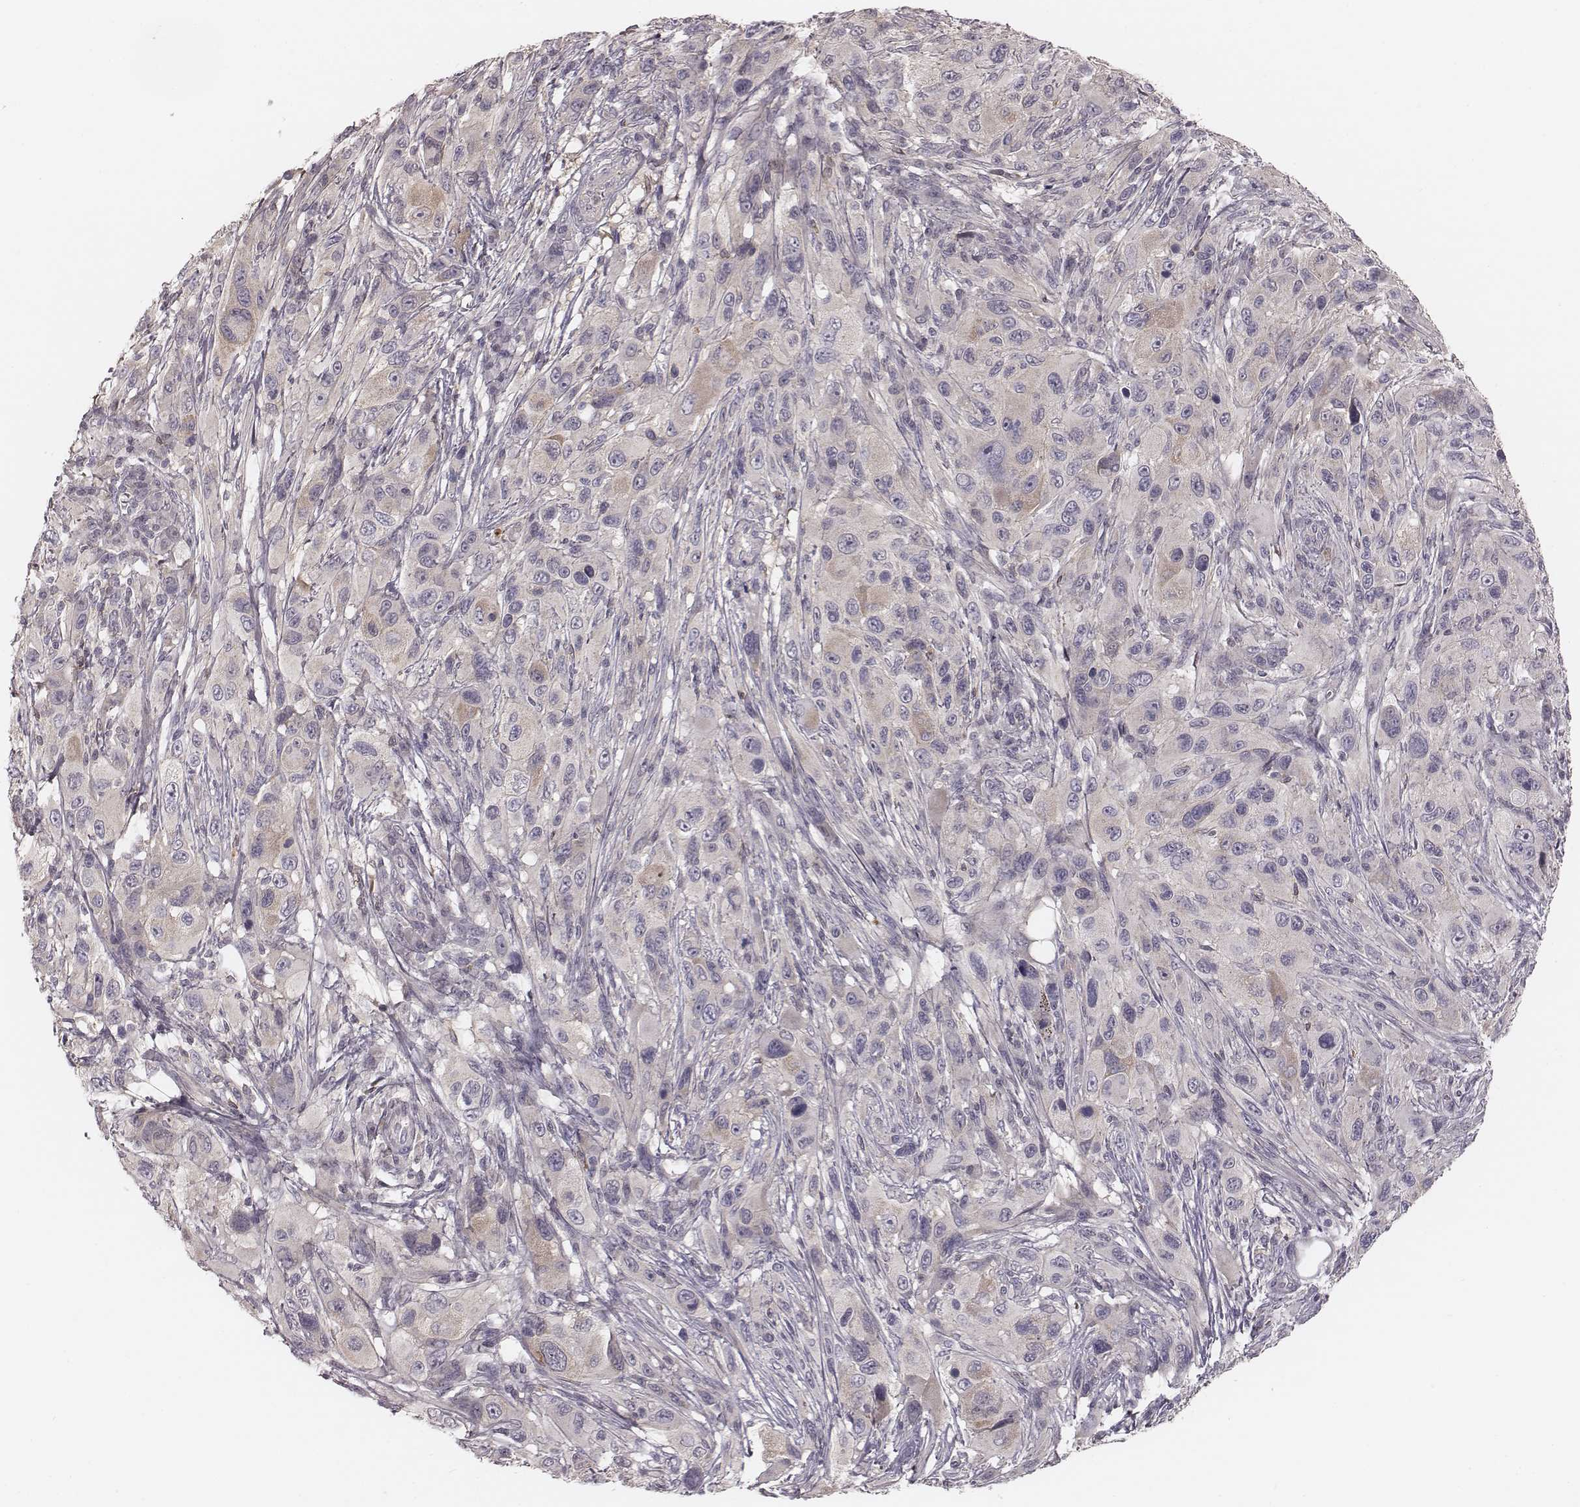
{"staining": {"intensity": "weak", "quantity": "<25%", "location": "cytoplasmic/membranous"}, "tissue": "melanoma", "cell_type": "Tumor cells", "image_type": "cancer", "snomed": [{"axis": "morphology", "description": "Malignant melanoma, NOS"}, {"axis": "topography", "description": "Skin"}], "caption": "There is no significant positivity in tumor cells of melanoma.", "gene": "TDRD5", "patient": {"sex": "male", "age": 53}}